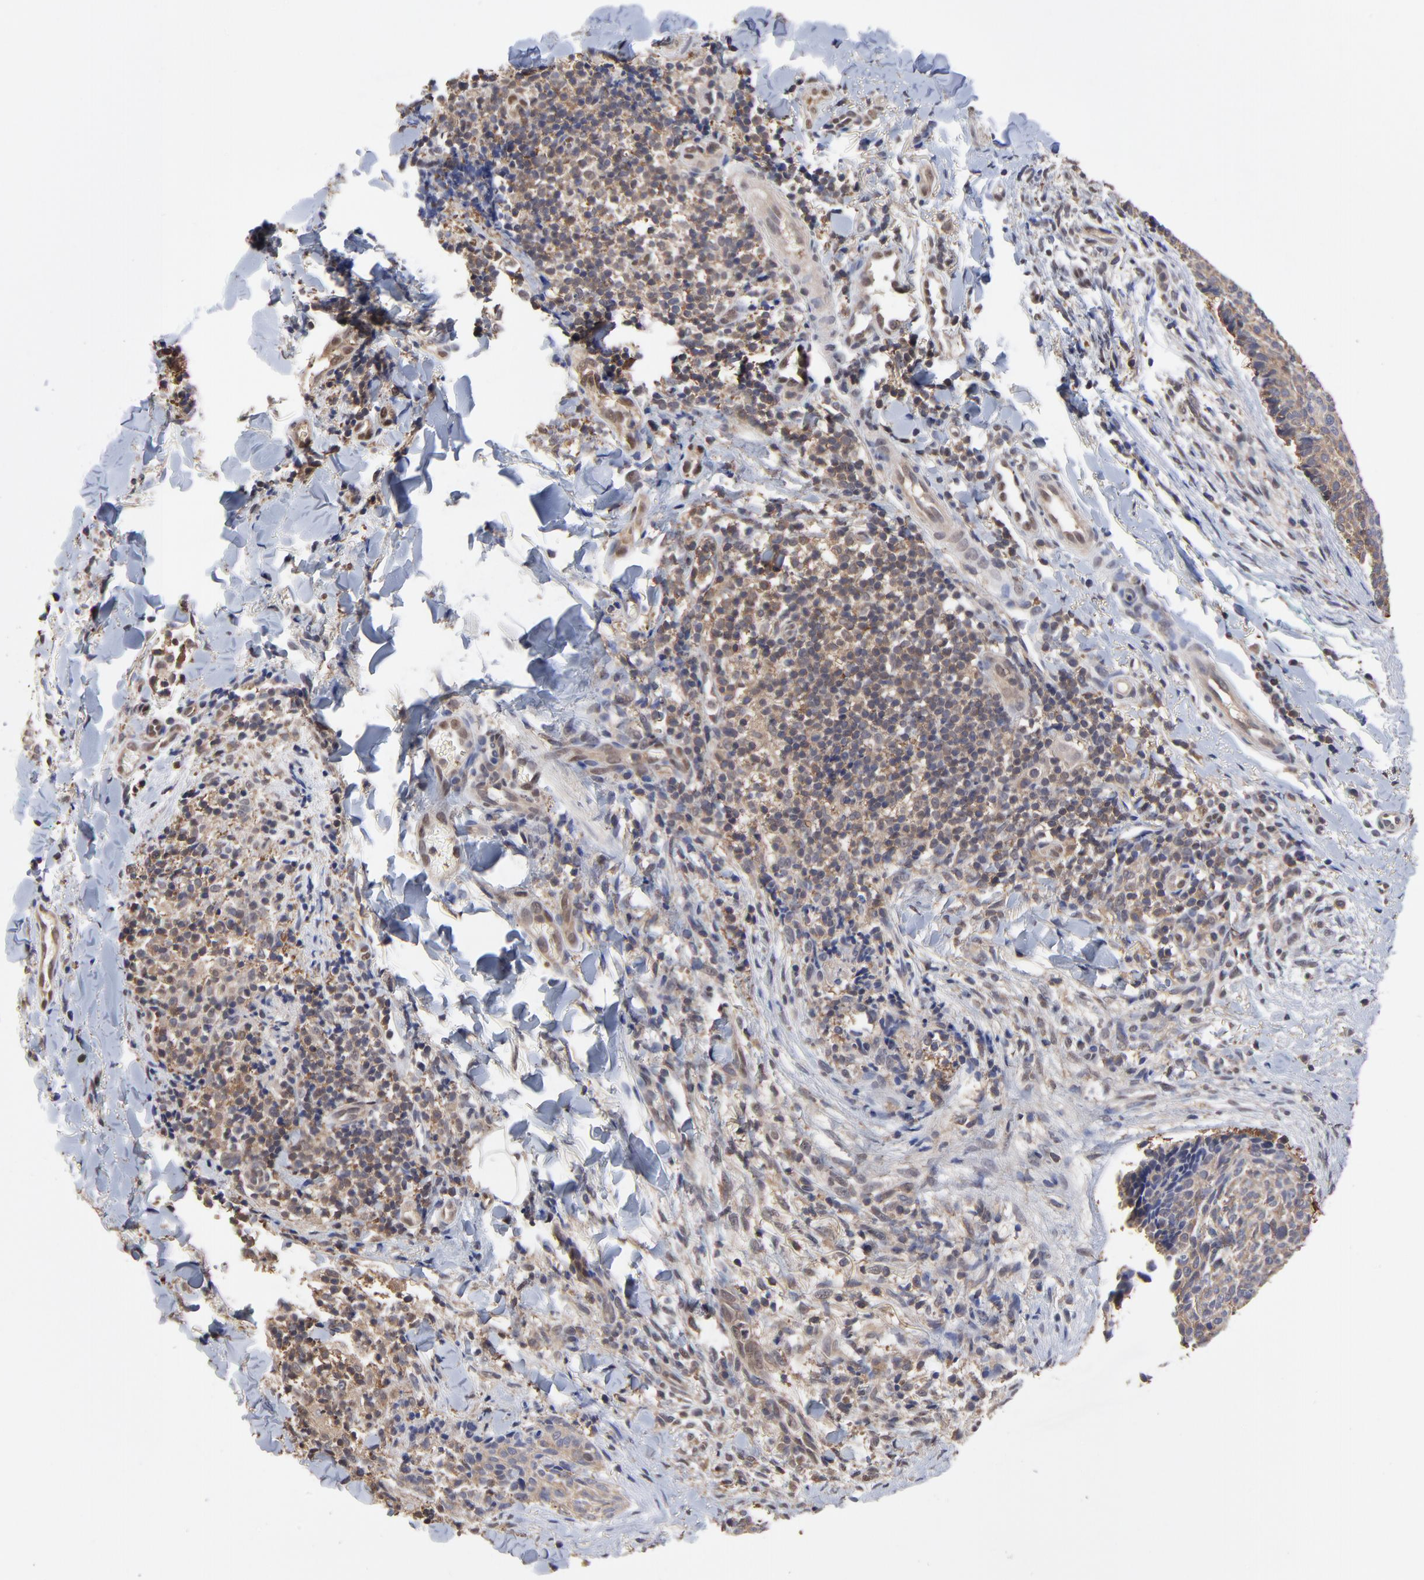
{"staining": {"intensity": "weak", "quantity": ">75%", "location": "cytoplasmic/membranous"}, "tissue": "skin cancer", "cell_type": "Tumor cells", "image_type": "cancer", "snomed": [{"axis": "morphology", "description": "Normal tissue, NOS"}, {"axis": "morphology", "description": "Basal cell carcinoma"}, {"axis": "topography", "description": "Skin"}], "caption": "An immunohistochemistry (IHC) histopathology image of tumor tissue is shown. Protein staining in brown labels weak cytoplasmic/membranous positivity in skin cancer within tumor cells.", "gene": "CCT2", "patient": {"sex": "female", "age": 57}}